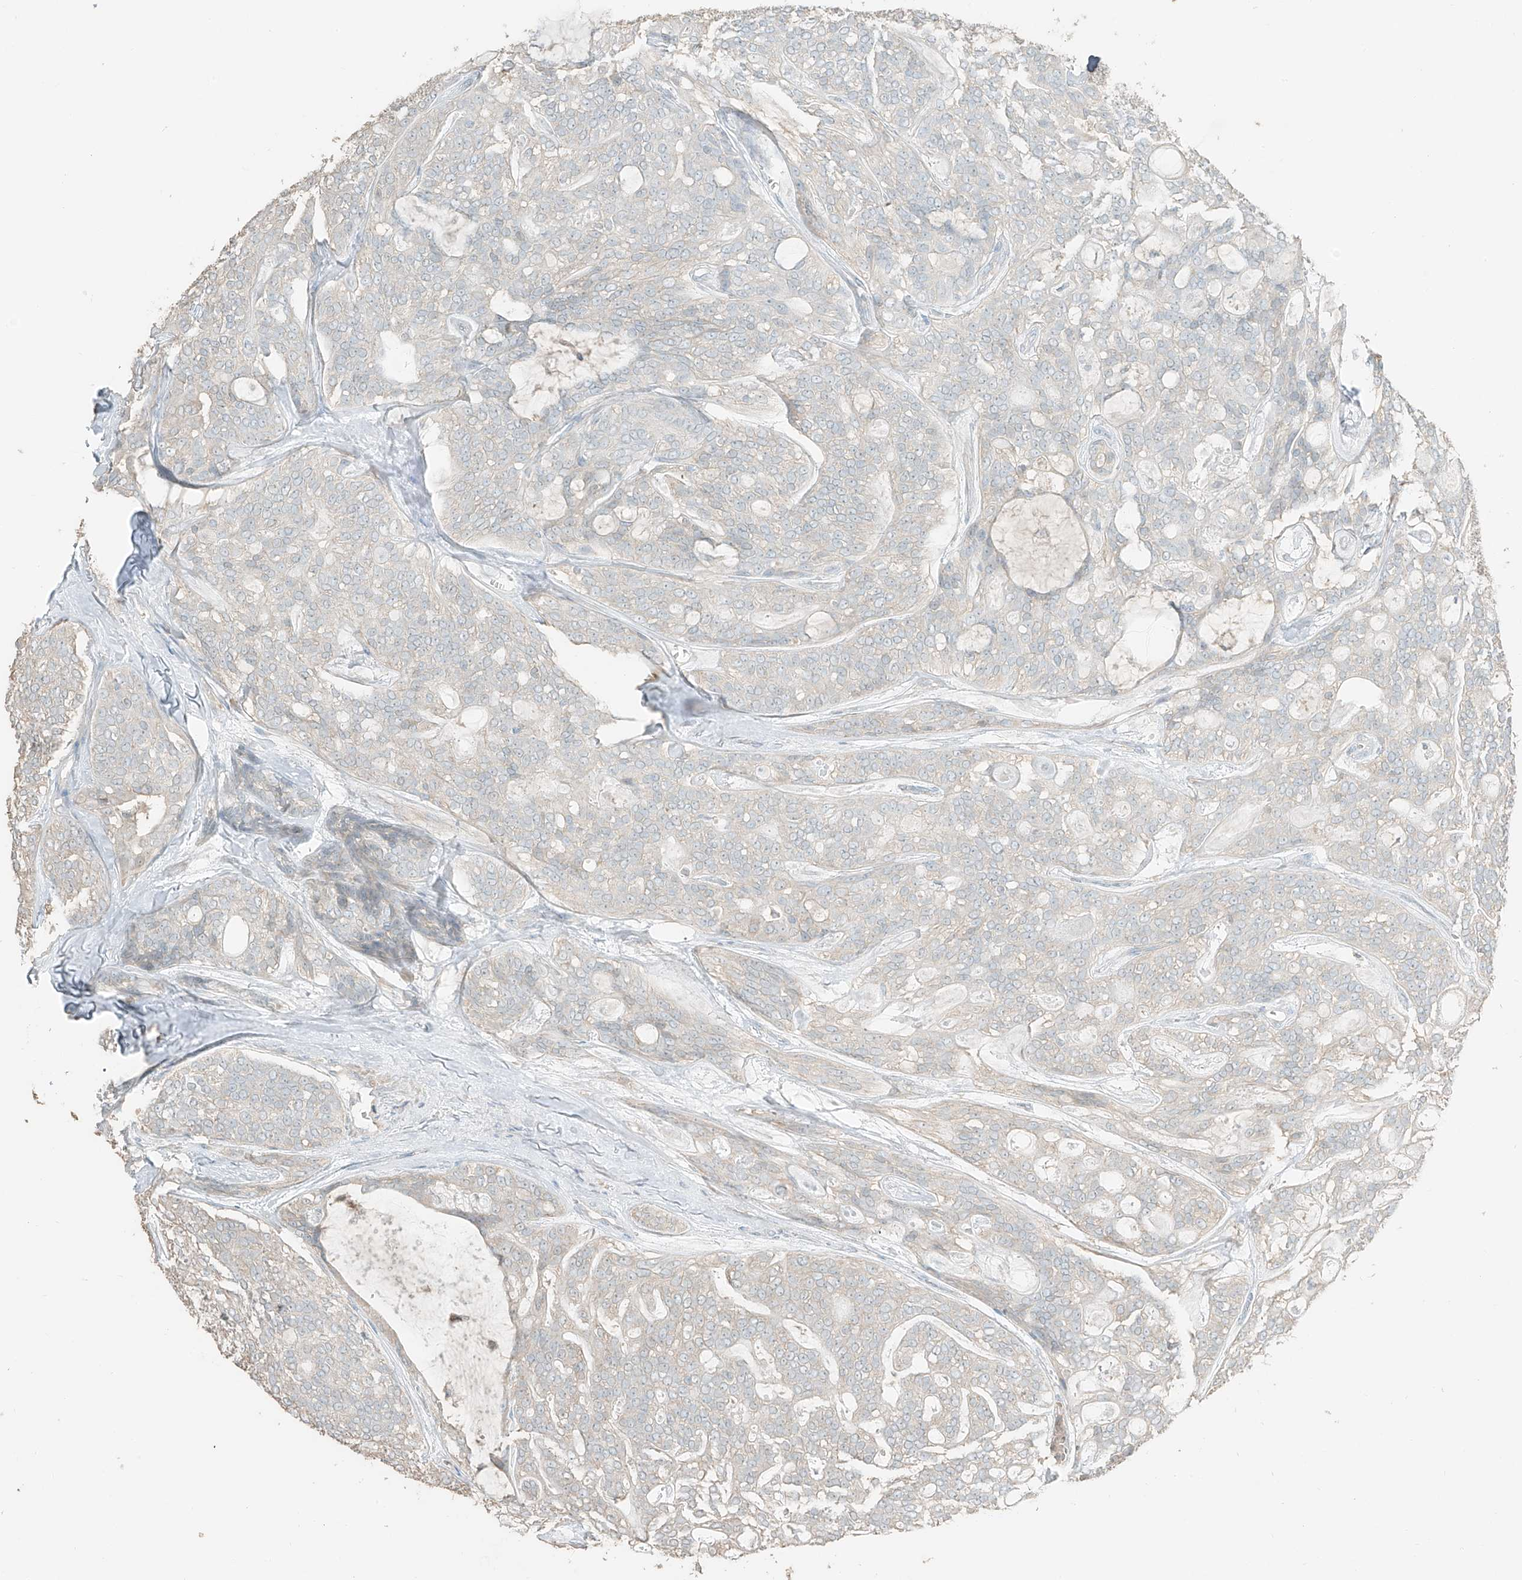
{"staining": {"intensity": "negative", "quantity": "none", "location": "none"}, "tissue": "head and neck cancer", "cell_type": "Tumor cells", "image_type": "cancer", "snomed": [{"axis": "morphology", "description": "Adenocarcinoma, NOS"}, {"axis": "topography", "description": "Head-Neck"}], "caption": "Head and neck adenocarcinoma was stained to show a protein in brown. There is no significant staining in tumor cells. (DAB (3,3'-diaminobenzidine) immunohistochemistry (IHC), high magnification).", "gene": "RFTN2", "patient": {"sex": "male", "age": 66}}